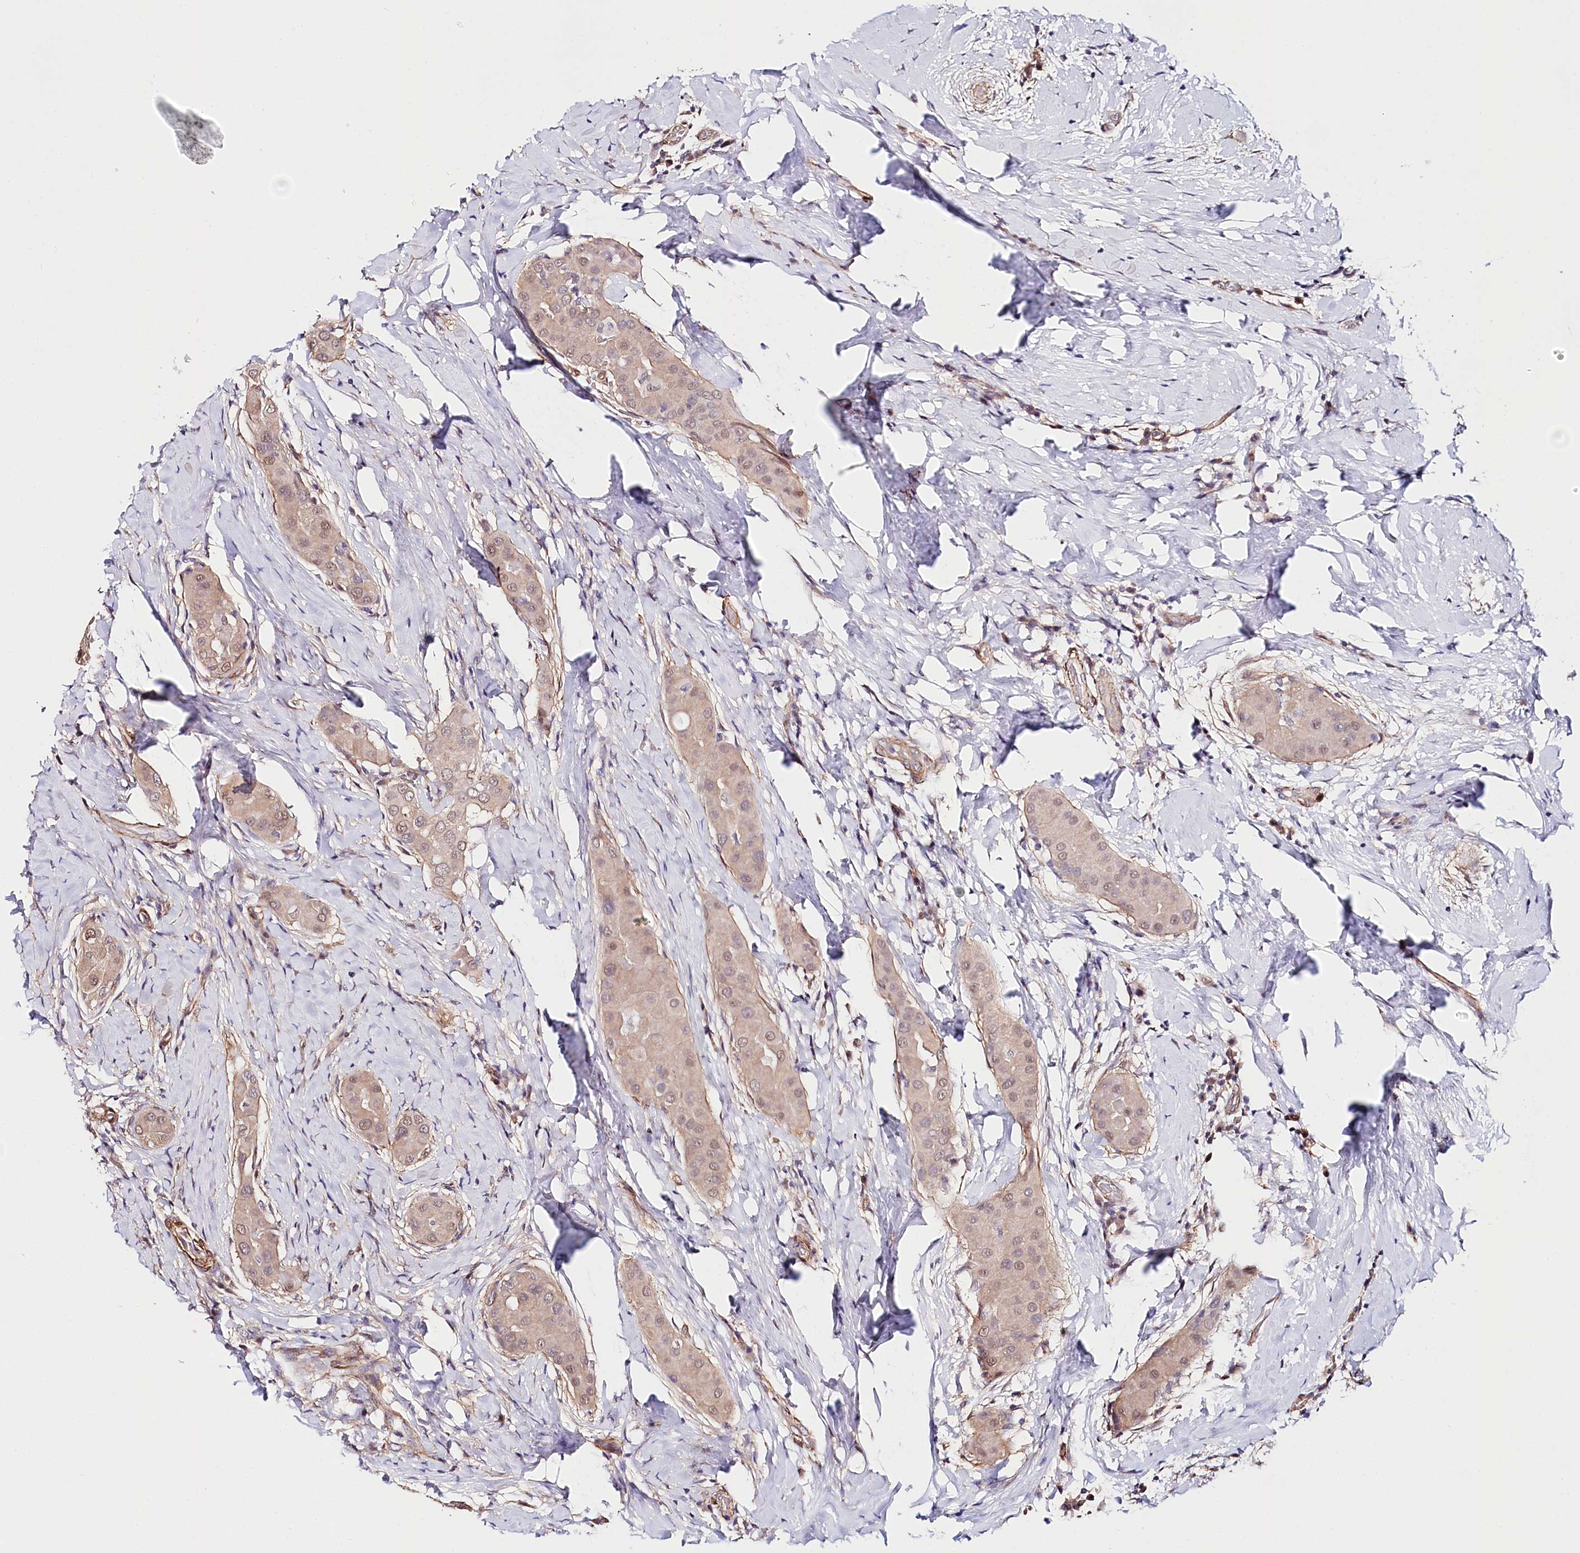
{"staining": {"intensity": "weak", "quantity": ">75%", "location": "cytoplasmic/membranous,nuclear"}, "tissue": "thyroid cancer", "cell_type": "Tumor cells", "image_type": "cancer", "snomed": [{"axis": "morphology", "description": "Papillary adenocarcinoma, NOS"}, {"axis": "topography", "description": "Thyroid gland"}], "caption": "IHC (DAB) staining of papillary adenocarcinoma (thyroid) demonstrates weak cytoplasmic/membranous and nuclear protein expression in approximately >75% of tumor cells. (brown staining indicates protein expression, while blue staining denotes nuclei).", "gene": "PPP2R5B", "patient": {"sex": "male", "age": 33}}